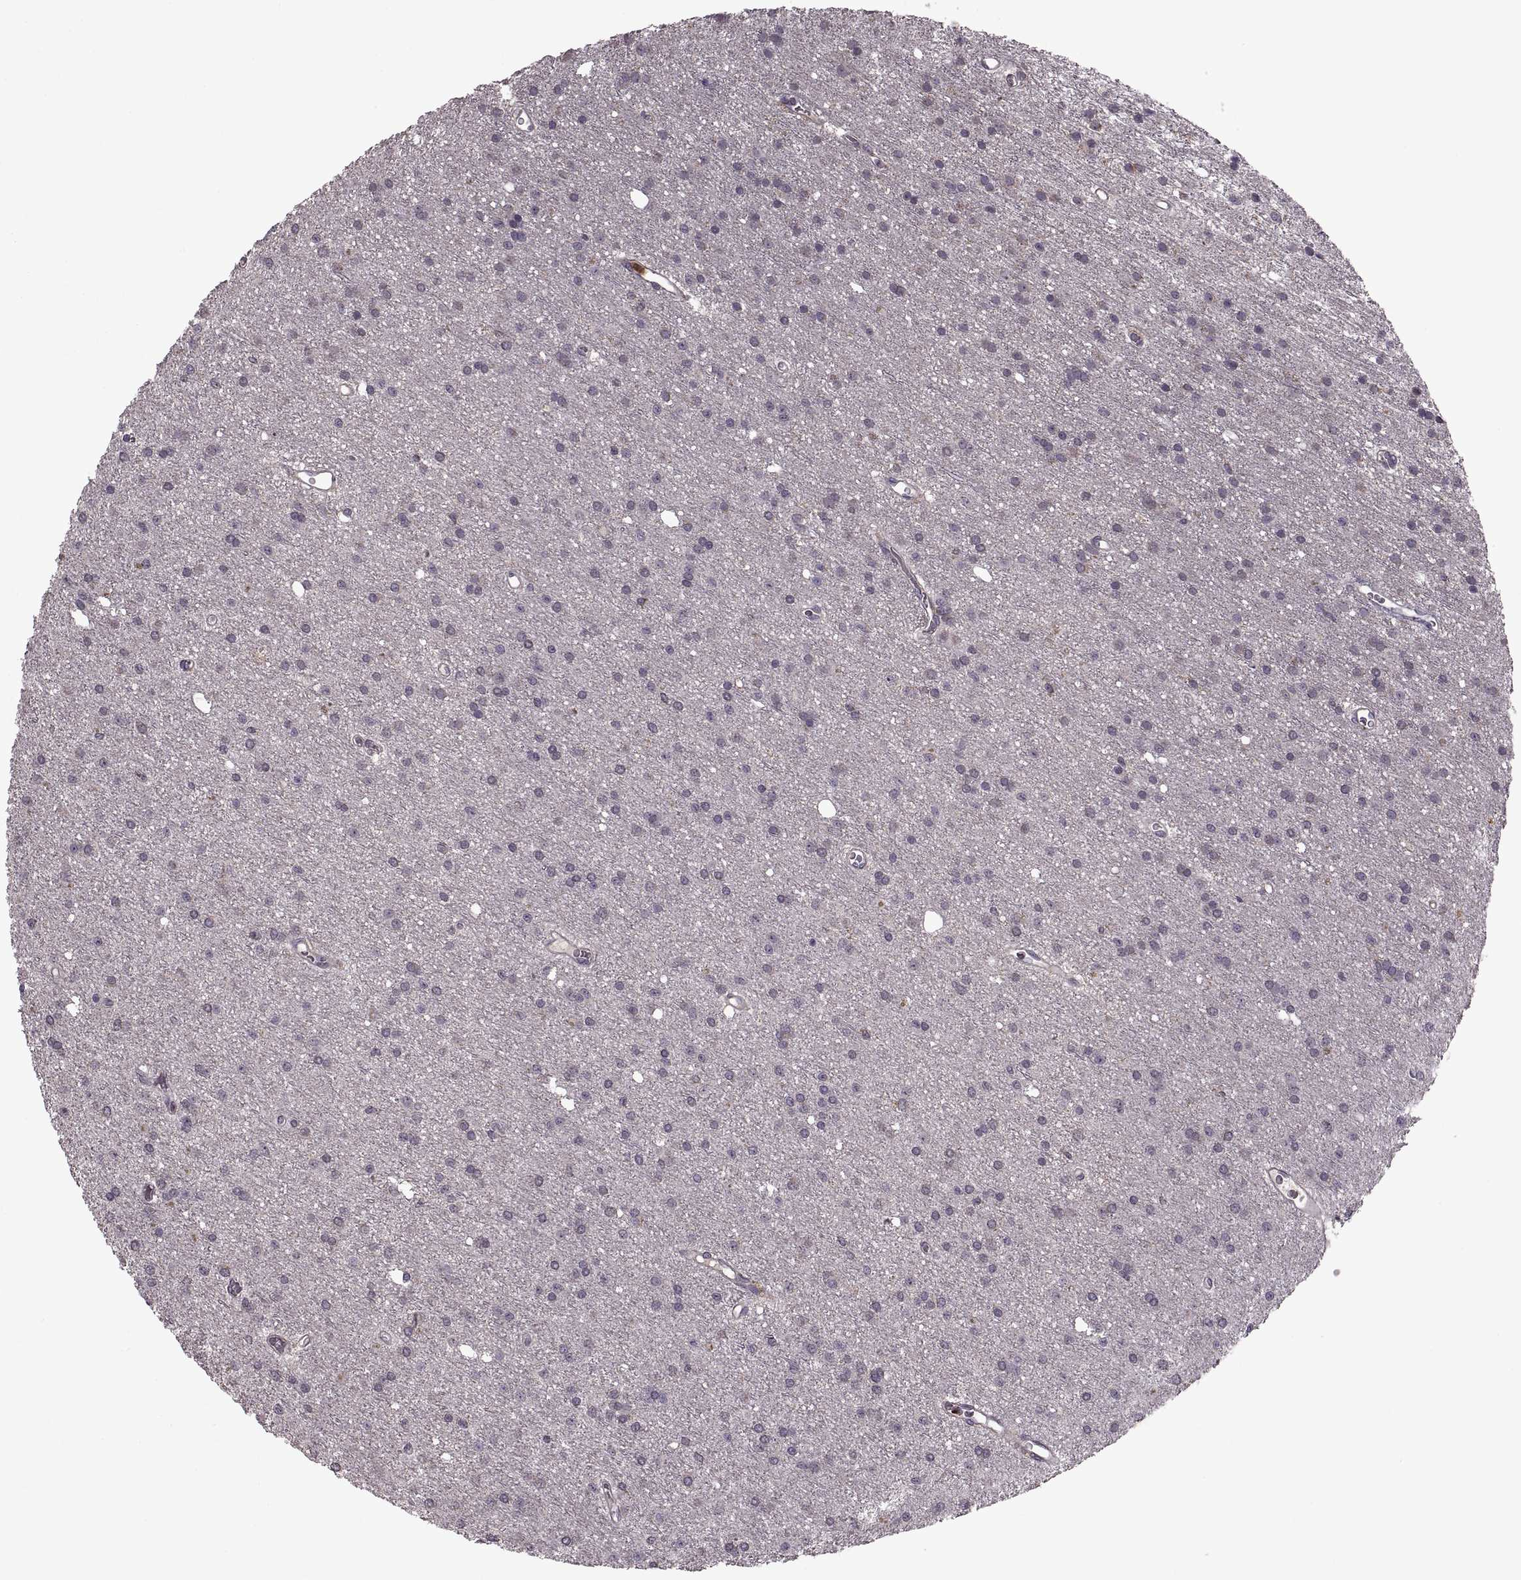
{"staining": {"intensity": "negative", "quantity": "none", "location": "none"}, "tissue": "glioma", "cell_type": "Tumor cells", "image_type": "cancer", "snomed": [{"axis": "morphology", "description": "Glioma, malignant, Low grade"}, {"axis": "topography", "description": "Brain"}], "caption": "An immunohistochemistry image of malignant glioma (low-grade) is shown. There is no staining in tumor cells of malignant glioma (low-grade).", "gene": "PIERCE1", "patient": {"sex": "male", "age": 27}}